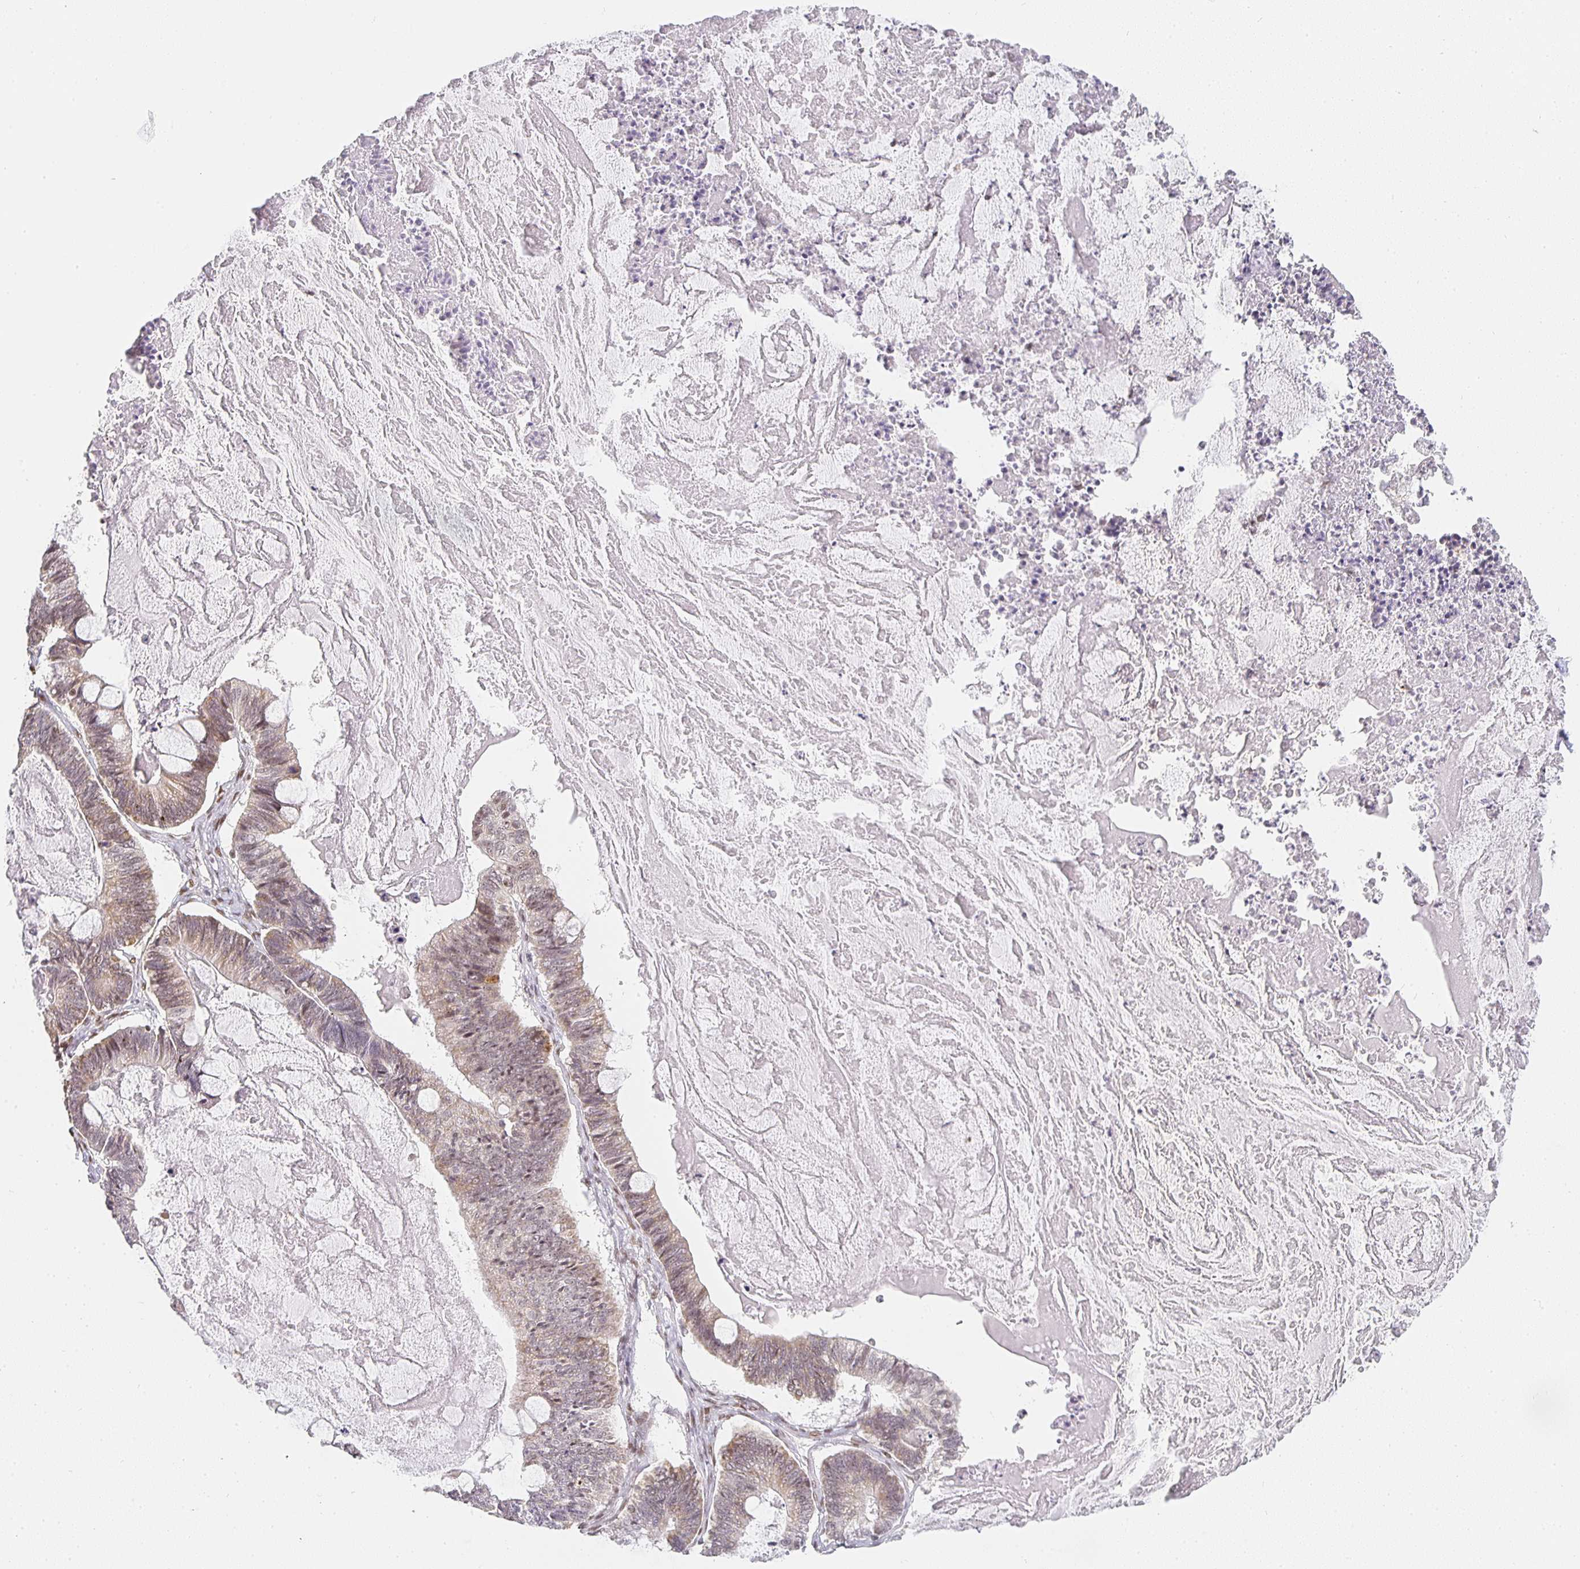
{"staining": {"intensity": "weak", "quantity": "<25%", "location": "cytoplasmic/membranous,nuclear"}, "tissue": "ovarian cancer", "cell_type": "Tumor cells", "image_type": "cancer", "snomed": [{"axis": "morphology", "description": "Cystadenocarcinoma, mucinous, NOS"}, {"axis": "topography", "description": "Ovary"}], "caption": "There is no significant positivity in tumor cells of mucinous cystadenocarcinoma (ovarian).", "gene": "SMARCA2", "patient": {"sex": "female", "age": 61}}